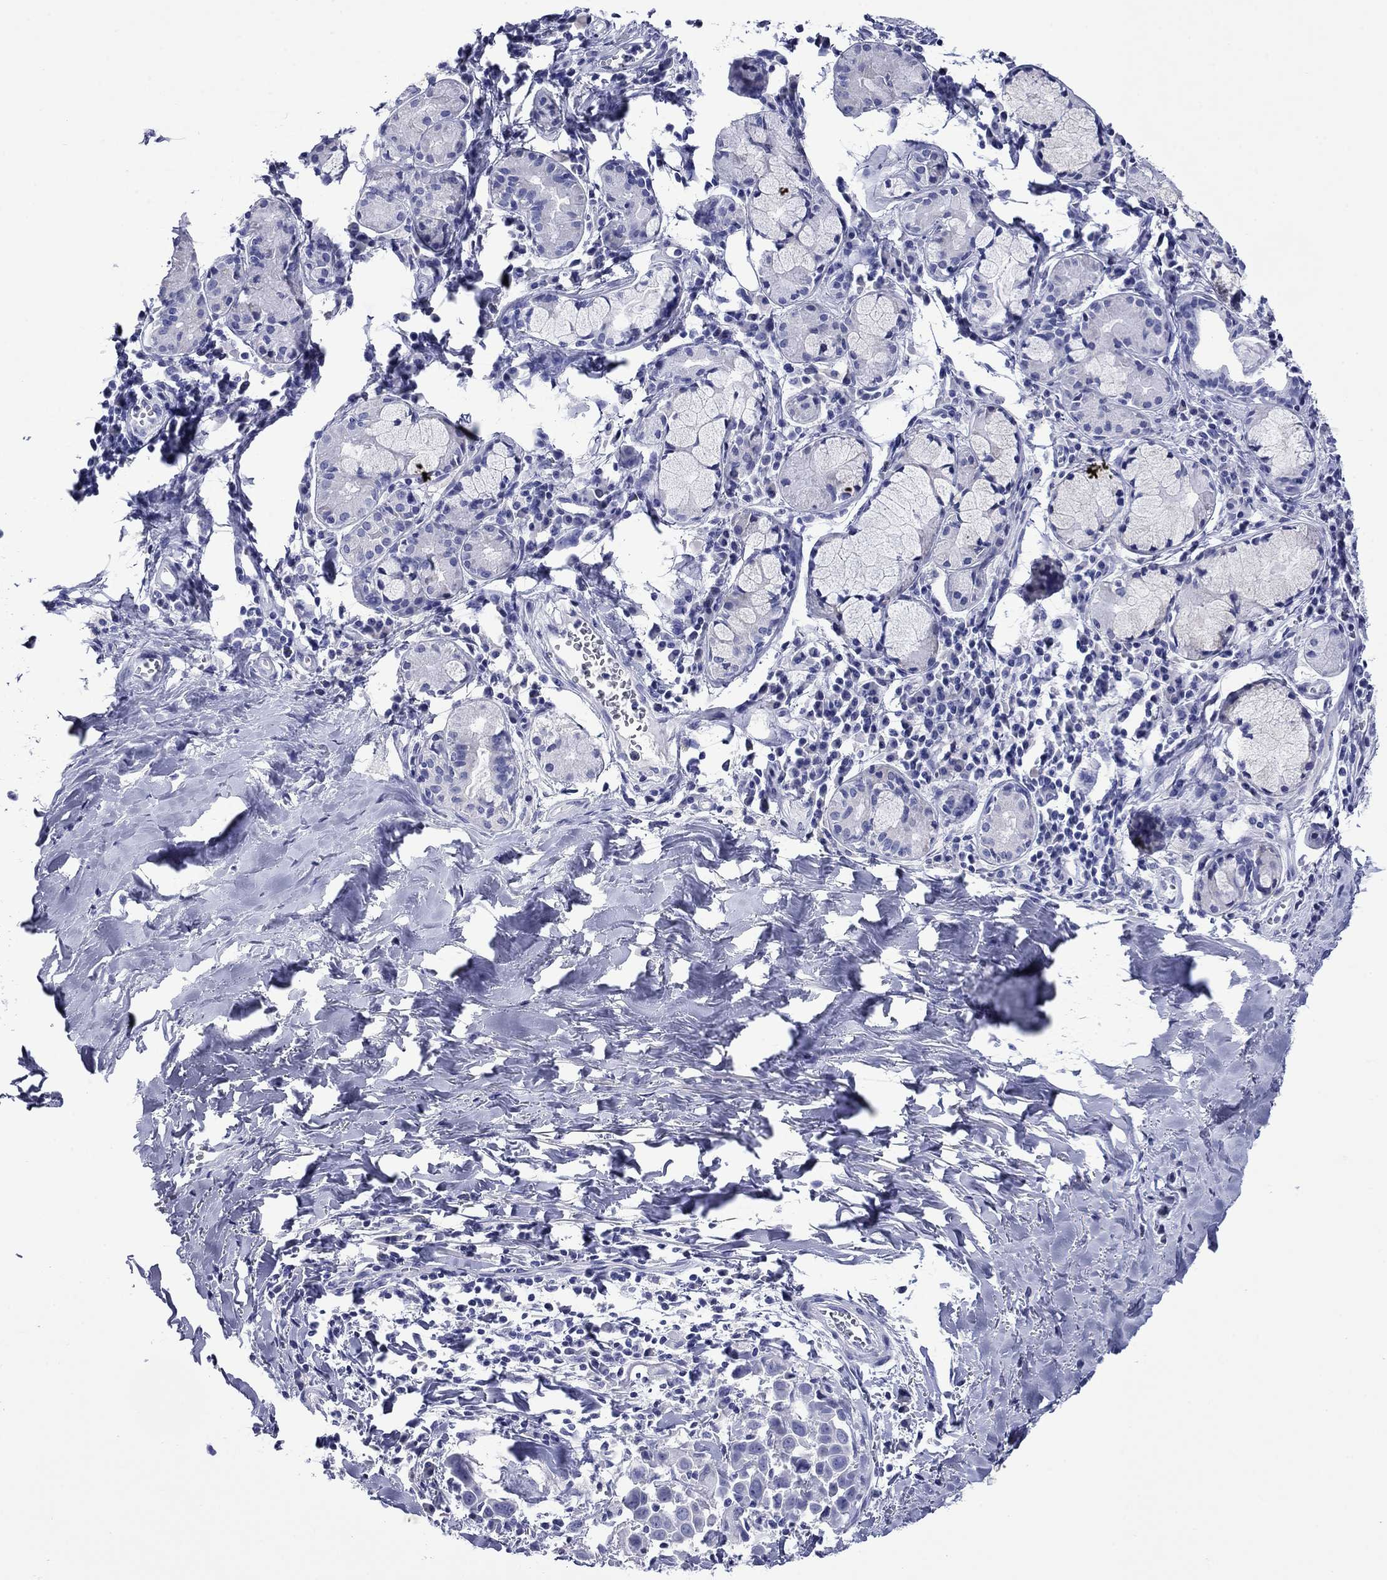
{"staining": {"intensity": "negative", "quantity": "none", "location": "none"}, "tissue": "lung cancer", "cell_type": "Tumor cells", "image_type": "cancer", "snomed": [{"axis": "morphology", "description": "Squamous cell carcinoma, NOS"}, {"axis": "topography", "description": "Lung"}], "caption": "Immunohistochemical staining of squamous cell carcinoma (lung) exhibits no significant positivity in tumor cells.", "gene": "GIP", "patient": {"sex": "male", "age": 57}}